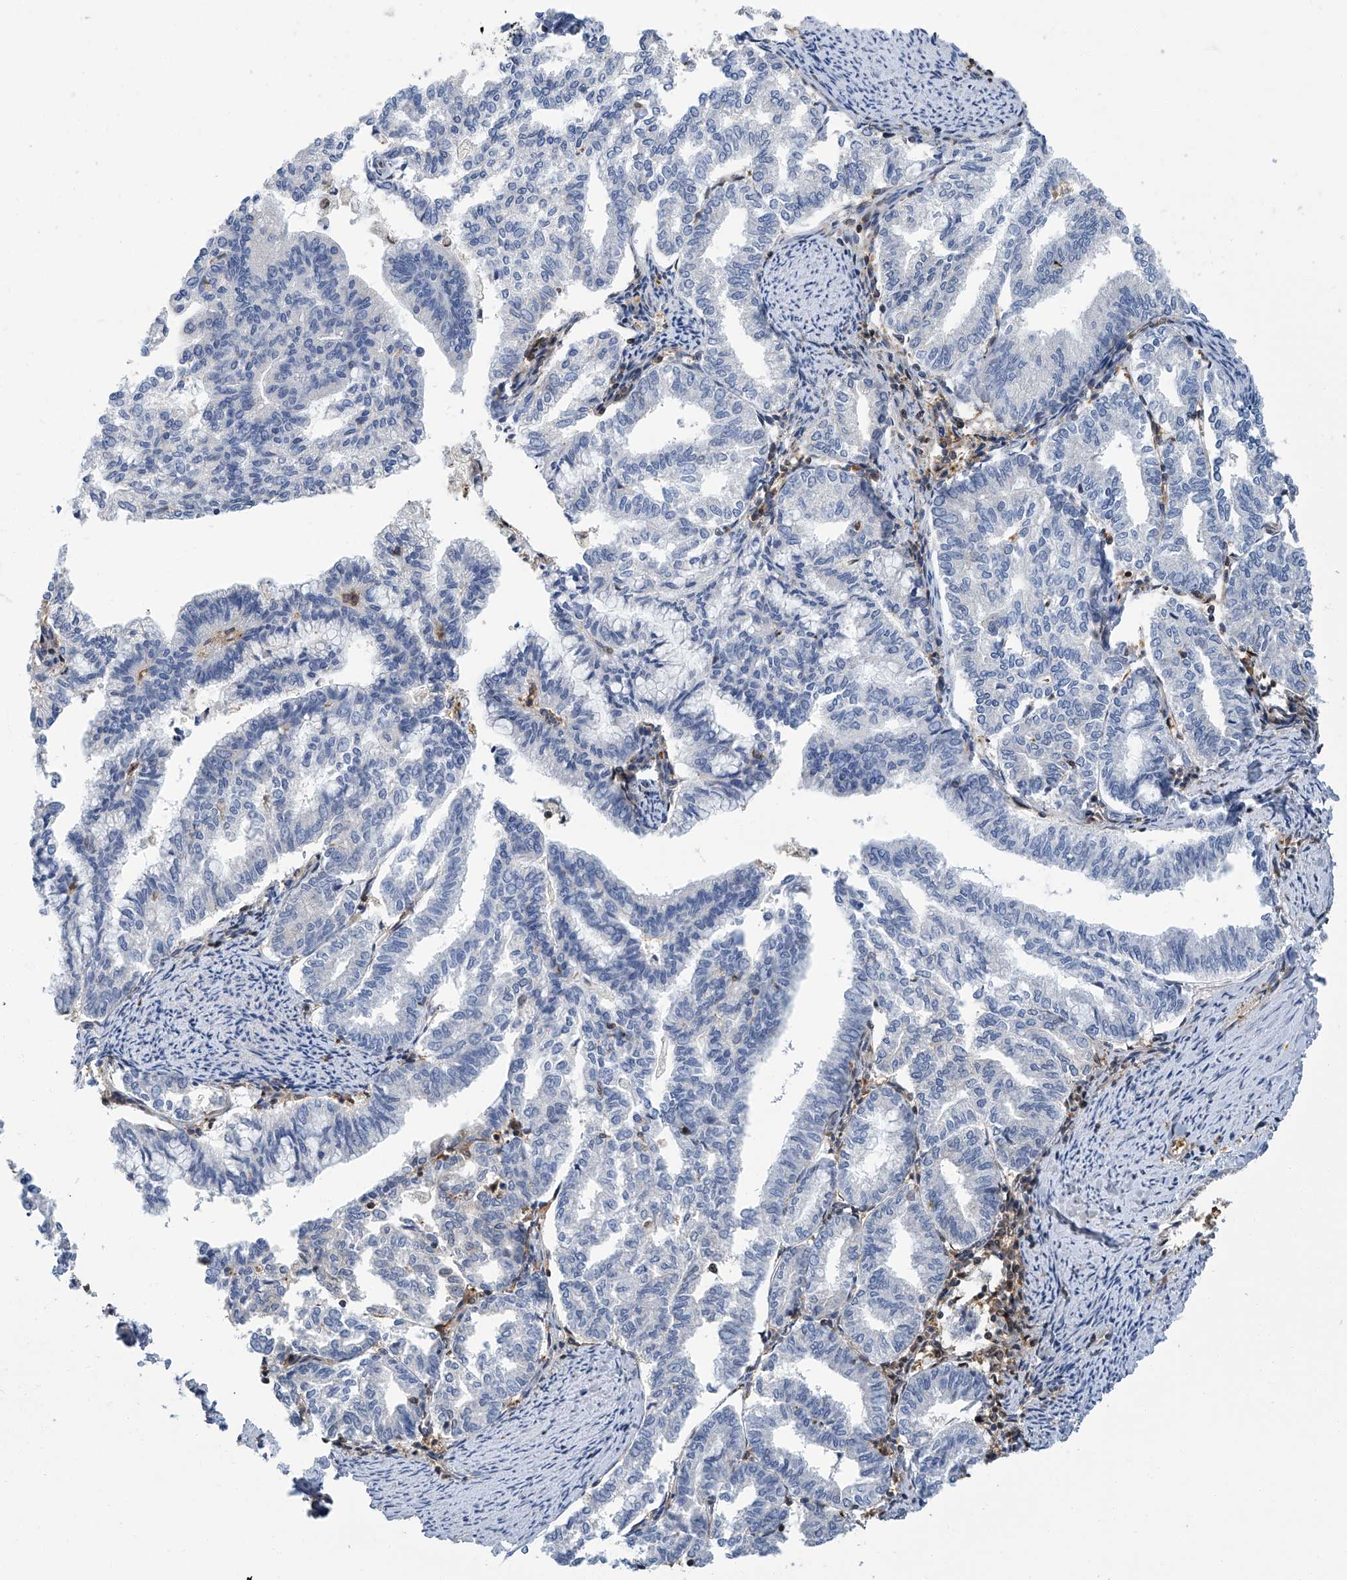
{"staining": {"intensity": "negative", "quantity": "none", "location": "none"}, "tissue": "endometrial cancer", "cell_type": "Tumor cells", "image_type": "cancer", "snomed": [{"axis": "morphology", "description": "Adenocarcinoma, NOS"}, {"axis": "topography", "description": "Endometrium"}], "caption": "Immunohistochemical staining of human endometrial adenocarcinoma demonstrates no significant staining in tumor cells.", "gene": "PSMB10", "patient": {"sex": "female", "age": 79}}